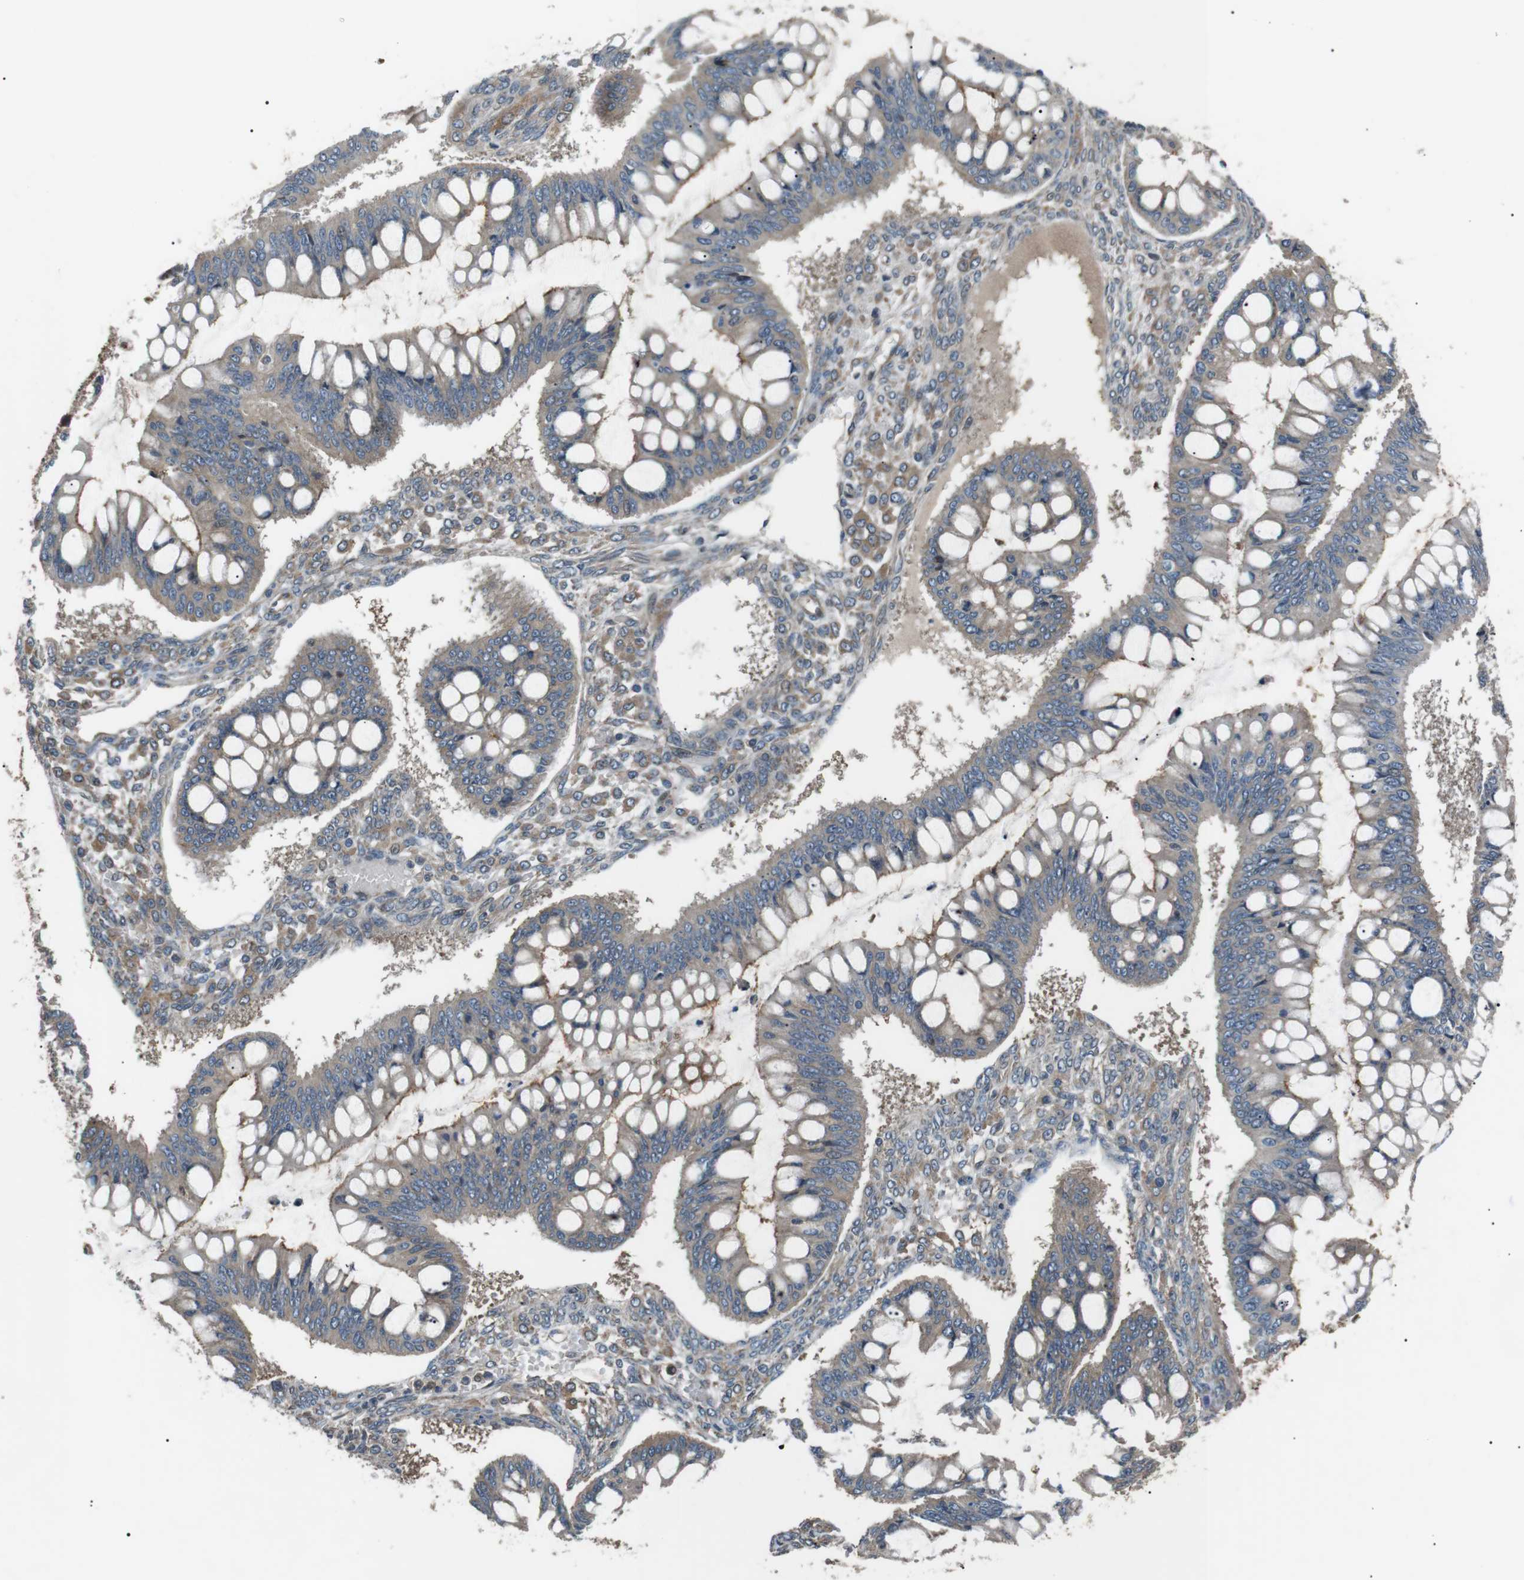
{"staining": {"intensity": "weak", "quantity": "<25%", "location": "cytoplasmic/membranous"}, "tissue": "ovarian cancer", "cell_type": "Tumor cells", "image_type": "cancer", "snomed": [{"axis": "morphology", "description": "Cystadenocarcinoma, mucinous, NOS"}, {"axis": "topography", "description": "Ovary"}], "caption": "Ovarian mucinous cystadenocarcinoma was stained to show a protein in brown. There is no significant staining in tumor cells.", "gene": "GPR161", "patient": {"sex": "female", "age": 73}}